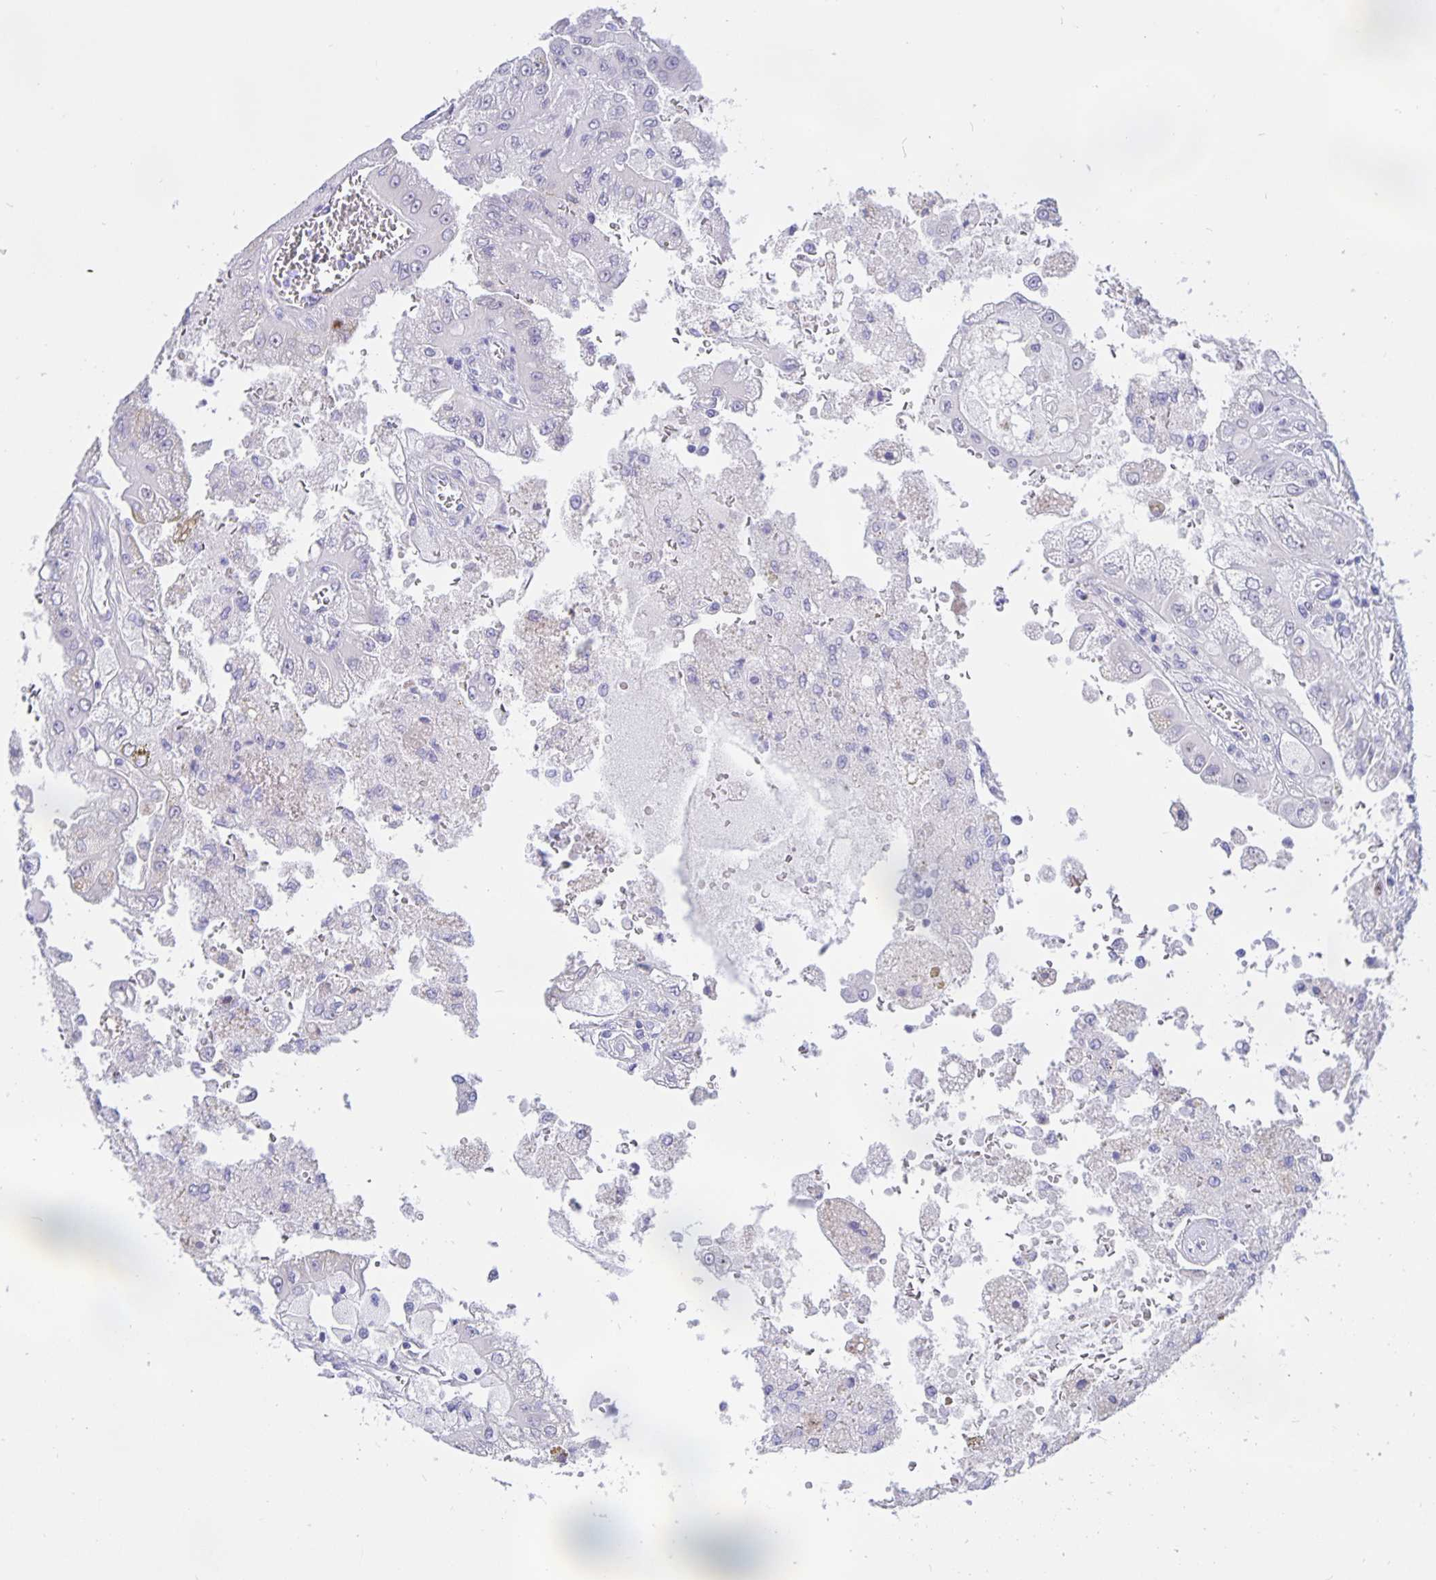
{"staining": {"intensity": "negative", "quantity": "none", "location": "none"}, "tissue": "renal cancer", "cell_type": "Tumor cells", "image_type": "cancer", "snomed": [{"axis": "morphology", "description": "Adenocarcinoma, NOS"}, {"axis": "topography", "description": "Kidney"}], "caption": "This is an immunohistochemistry histopathology image of human renal adenocarcinoma. There is no expression in tumor cells.", "gene": "ERMN", "patient": {"sex": "male", "age": 58}}